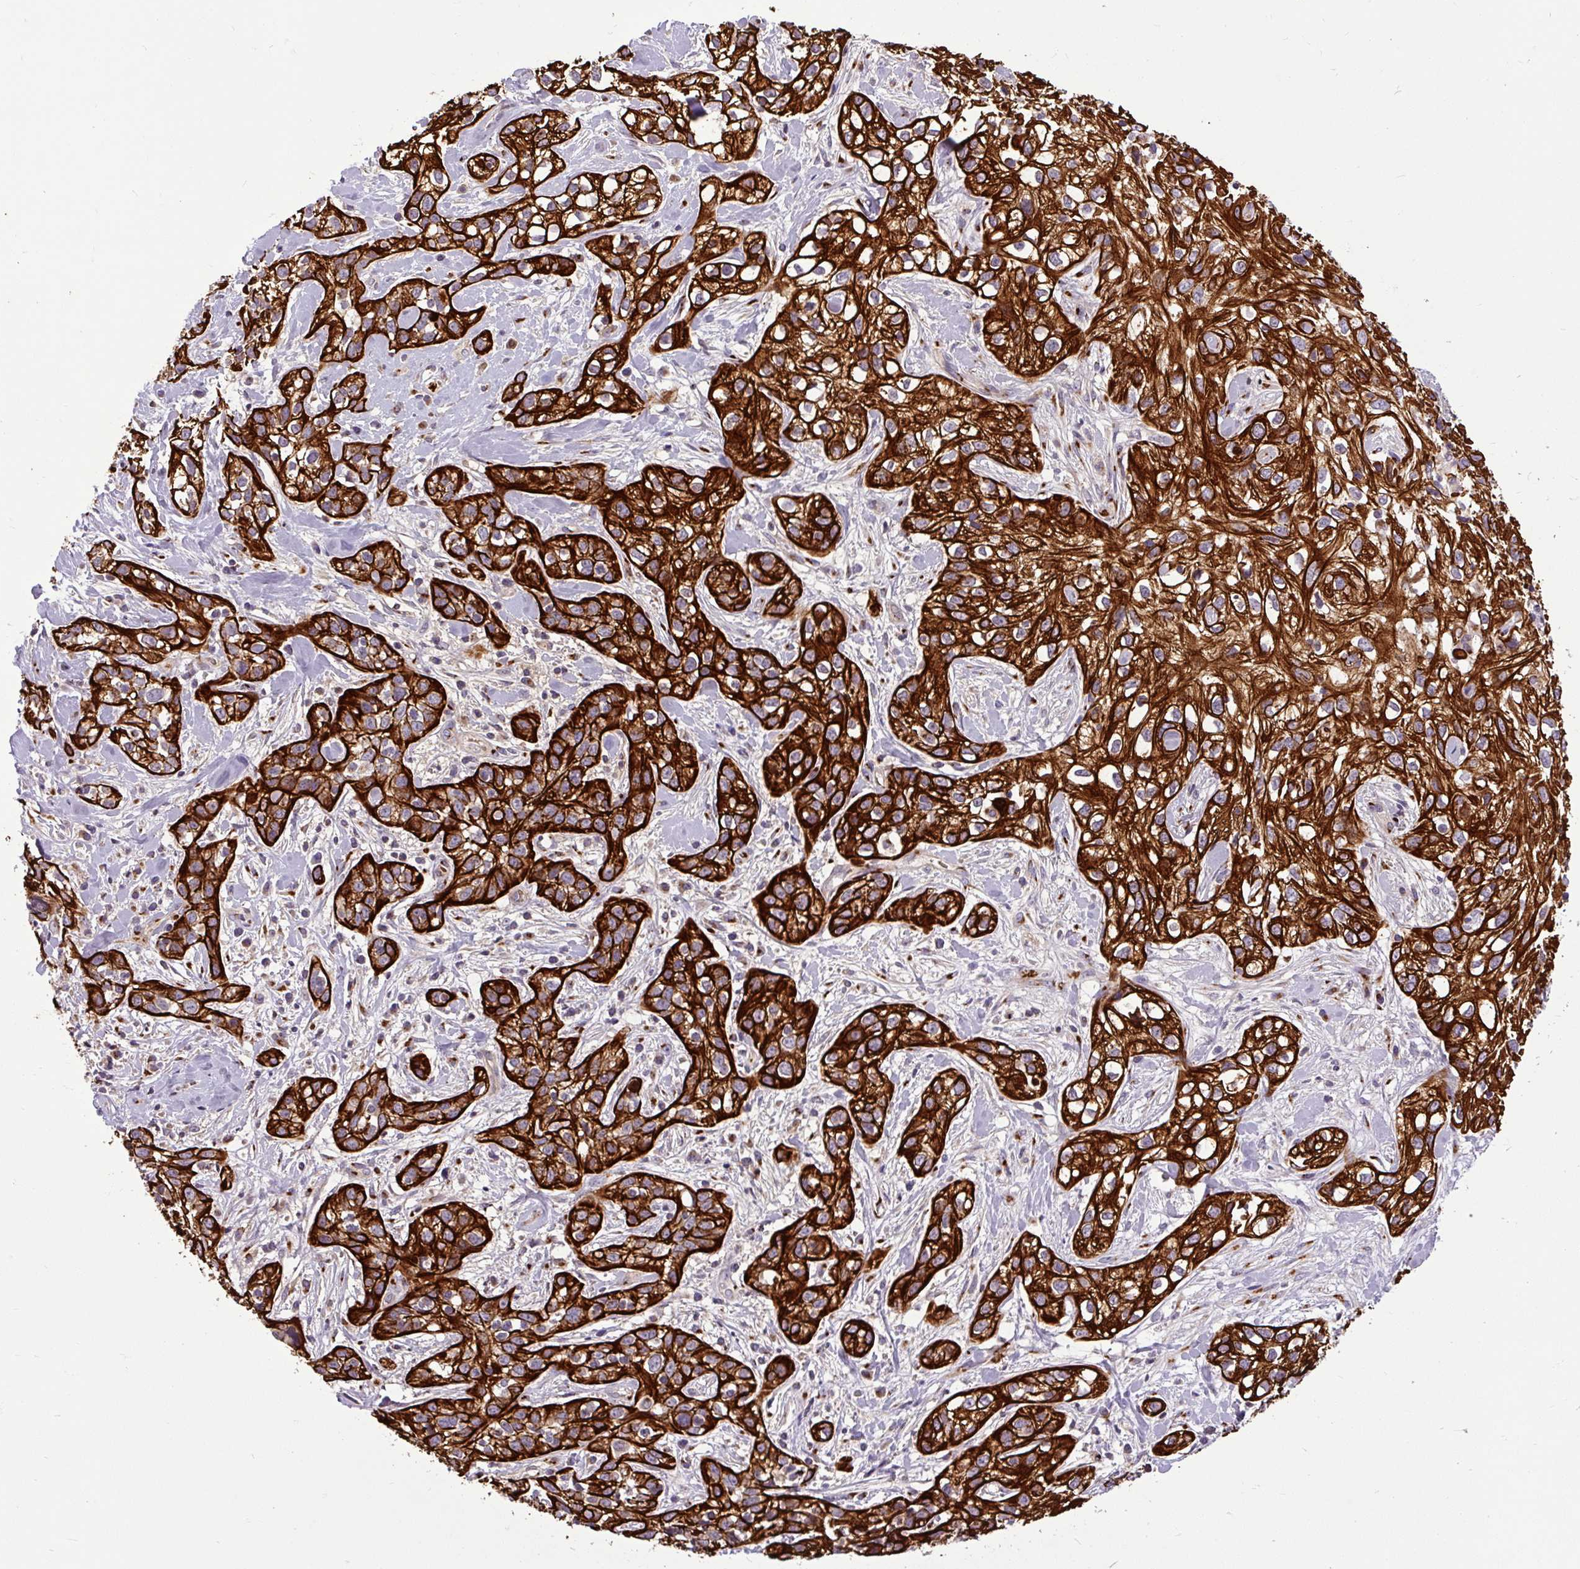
{"staining": {"intensity": "strong", "quantity": ">75%", "location": "cytoplasmic/membranous"}, "tissue": "skin cancer", "cell_type": "Tumor cells", "image_type": "cancer", "snomed": [{"axis": "morphology", "description": "Squamous cell carcinoma, NOS"}, {"axis": "topography", "description": "Skin"}], "caption": "Skin cancer (squamous cell carcinoma) tissue shows strong cytoplasmic/membranous expression in approximately >75% of tumor cells, visualized by immunohistochemistry.", "gene": "MSMP", "patient": {"sex": "male", "age": 82}}